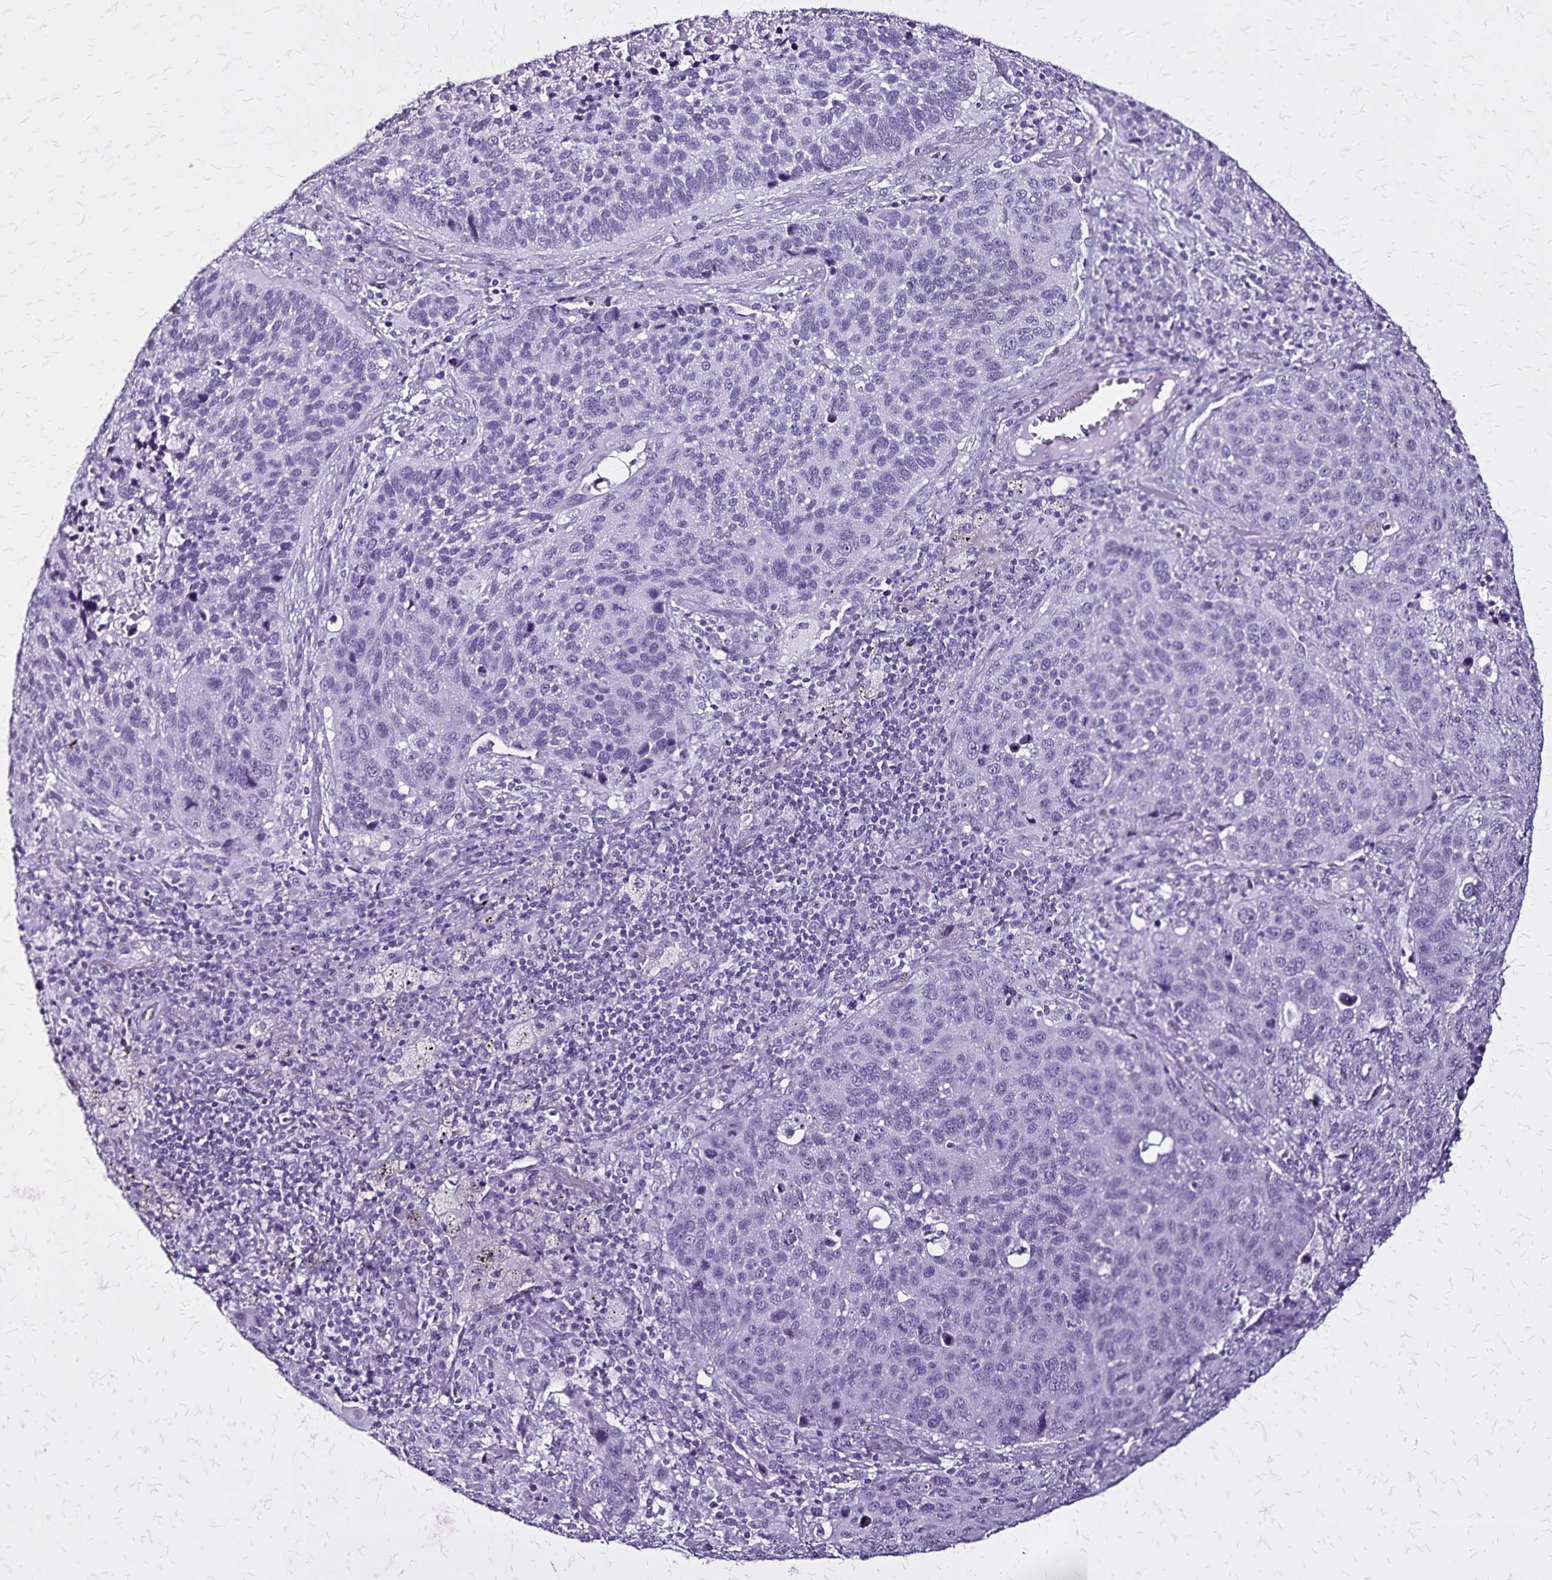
{"staining": {"intensity": "negative", "quantity": "none", "location": "none"}, "tissue": "lung cancer", "cell_type": "Tumor cells", "image_type": "cancer", "snomed": [{"axis": "morphology", "description": "Squamous cell carcinoma, NOS"}, {"axis": "topography", "description": "Lung"}], "caption": "Immunohistochemistry (IHC) of human lung cancer (squamous cell carcinoma) displays no staining in tumor cells. (Brightfield microscopy of DAB (3,3'-diaminobenzidine) immunohistochemistry at high magnification).", "gene": "KRT2", "patient": {"sex": "male", "age": 68}}